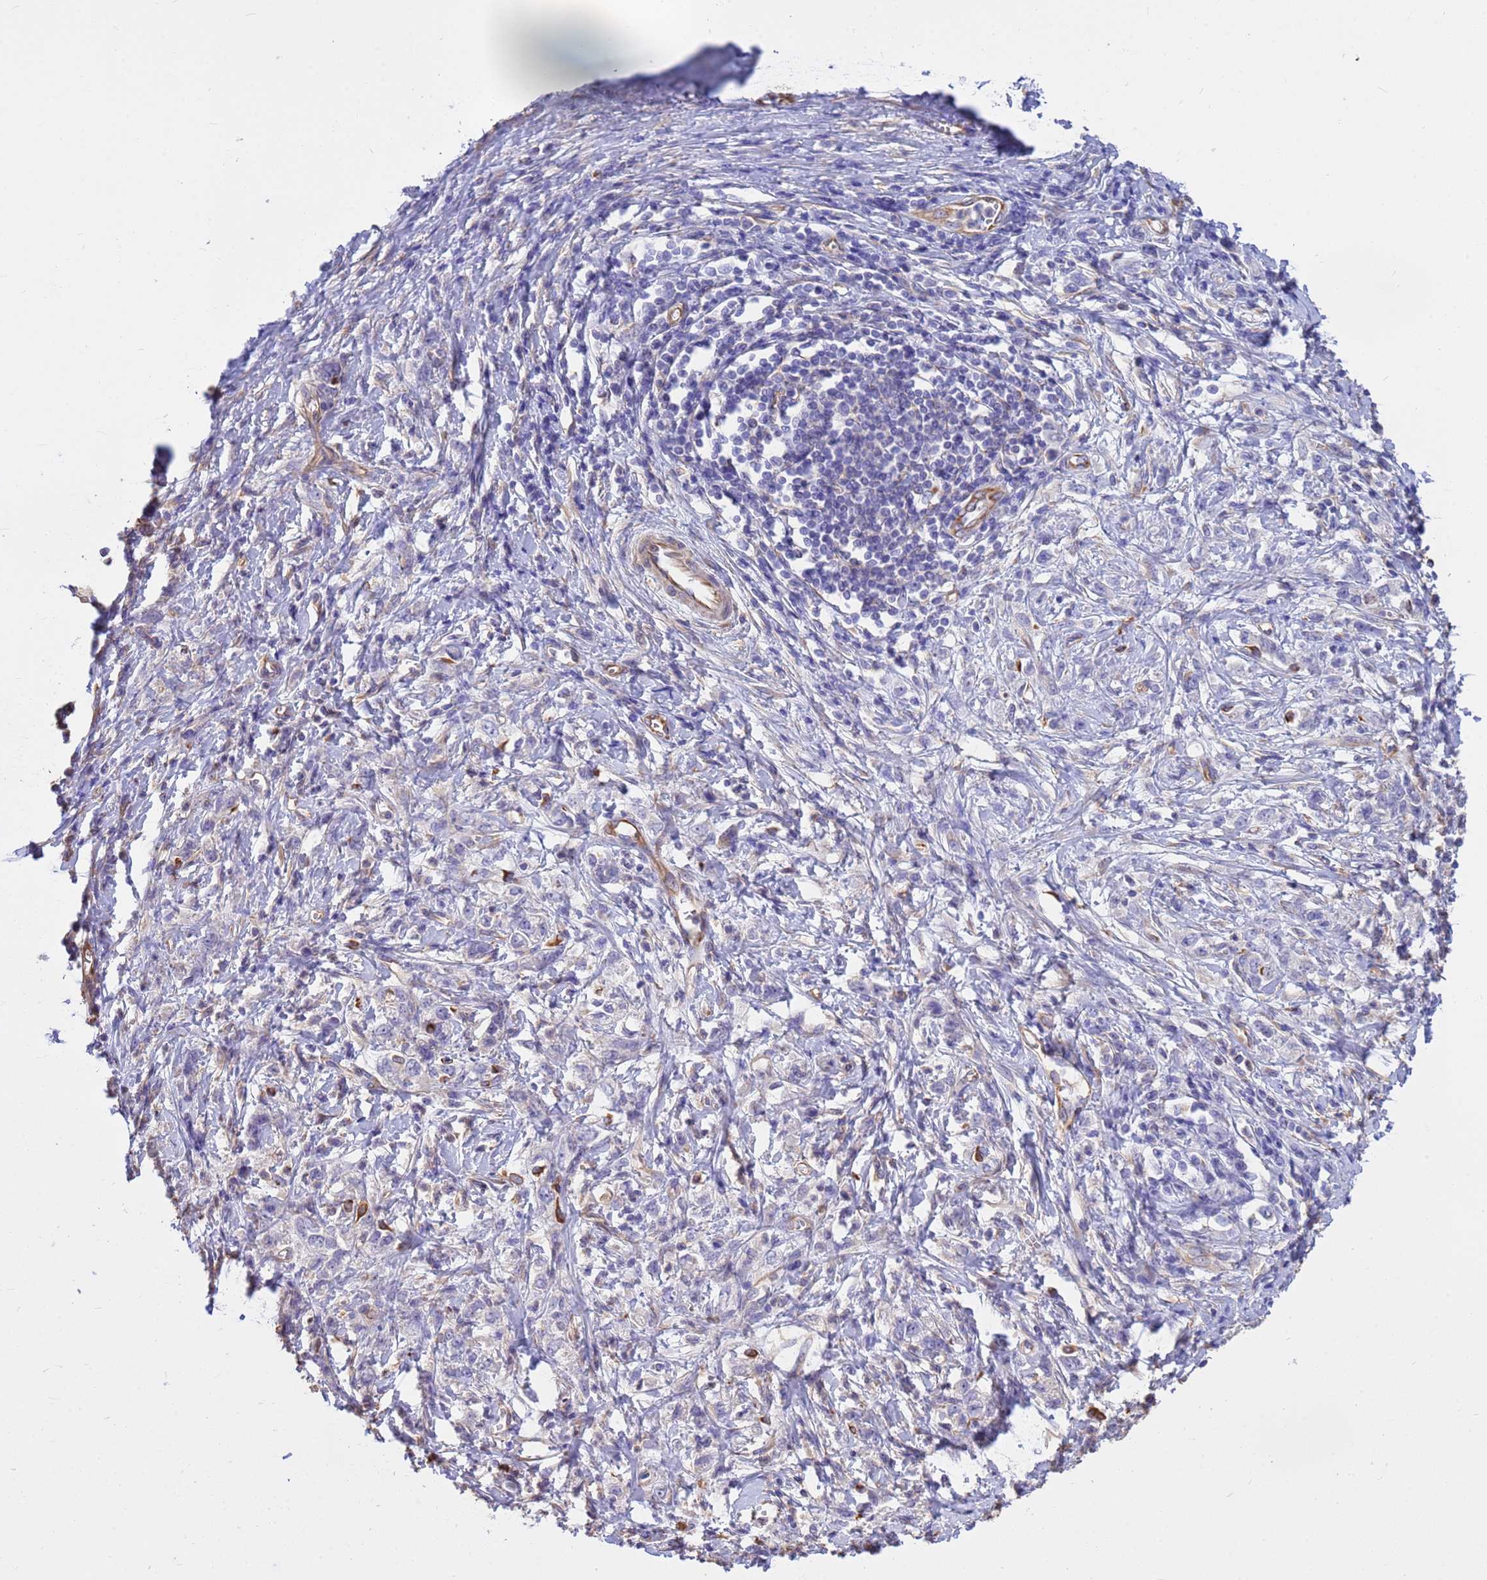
{"staining": {"intensity": "negative", "quantity": "none", "location": "none"}, "tissue": "stomach cancer", "cell_type": "Tumor cells", "image_type": "cancer", "snomed": [{"axis": "morphology", "description": "Adenocarcinoma, NOS"}, {"axis": "topography", "description": "Stomach"}], "caption": "Immunohistochemistry (IHC) photomicrograph of neoplastic tissue: human stomach adenocarcinoma stained with DAB demonstrates no significant protein expression in tumor cells. The staining was performed using DAB to visualize the protein expression in brown, while the nuclei were stained in blue with hematoxylin (Magnification: 20x).", "gene": "TCEAL3", "patient": {"sex": "female", "age": 76}}